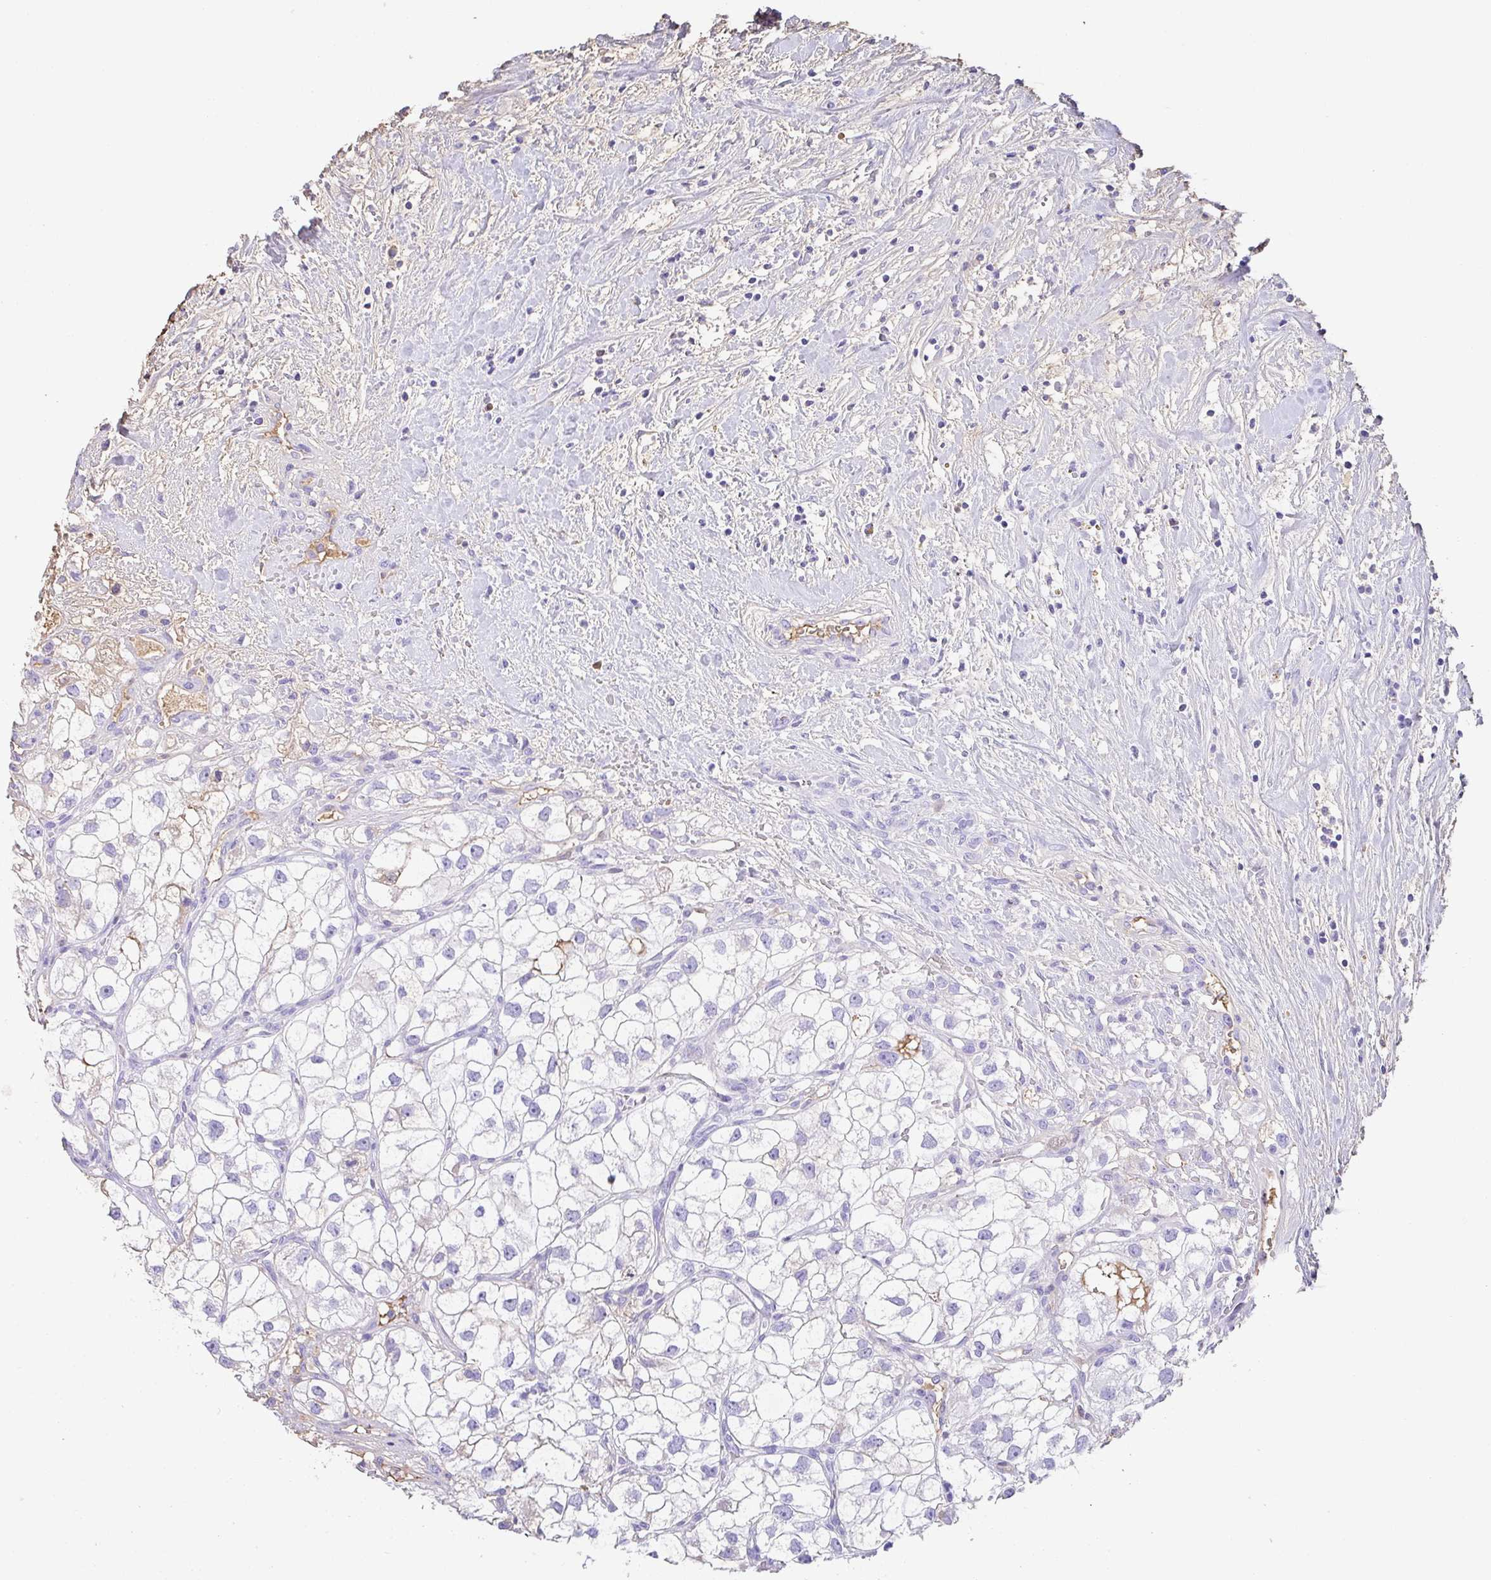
{"staining": {"intensity": "negative", "quantity": "none", "location": "none"}, "tissue": "renal cancer", "cell_type": "Tumor cells", "image_type": "cancer", "snomed": [{"axis": "morphology", "description": "Adenocarcinoma, NOS"}, {"axis": "topography", "description": "Kidney"}], "caption": "Immunohistochemistry micrograph of neoplastic tissue: human adenocarcinoma (renal) stained with DAB reveals no significant protein staining in tumor cells.", "gene": "HOXC12", "patient": {"sex": "male", "age": 59}}